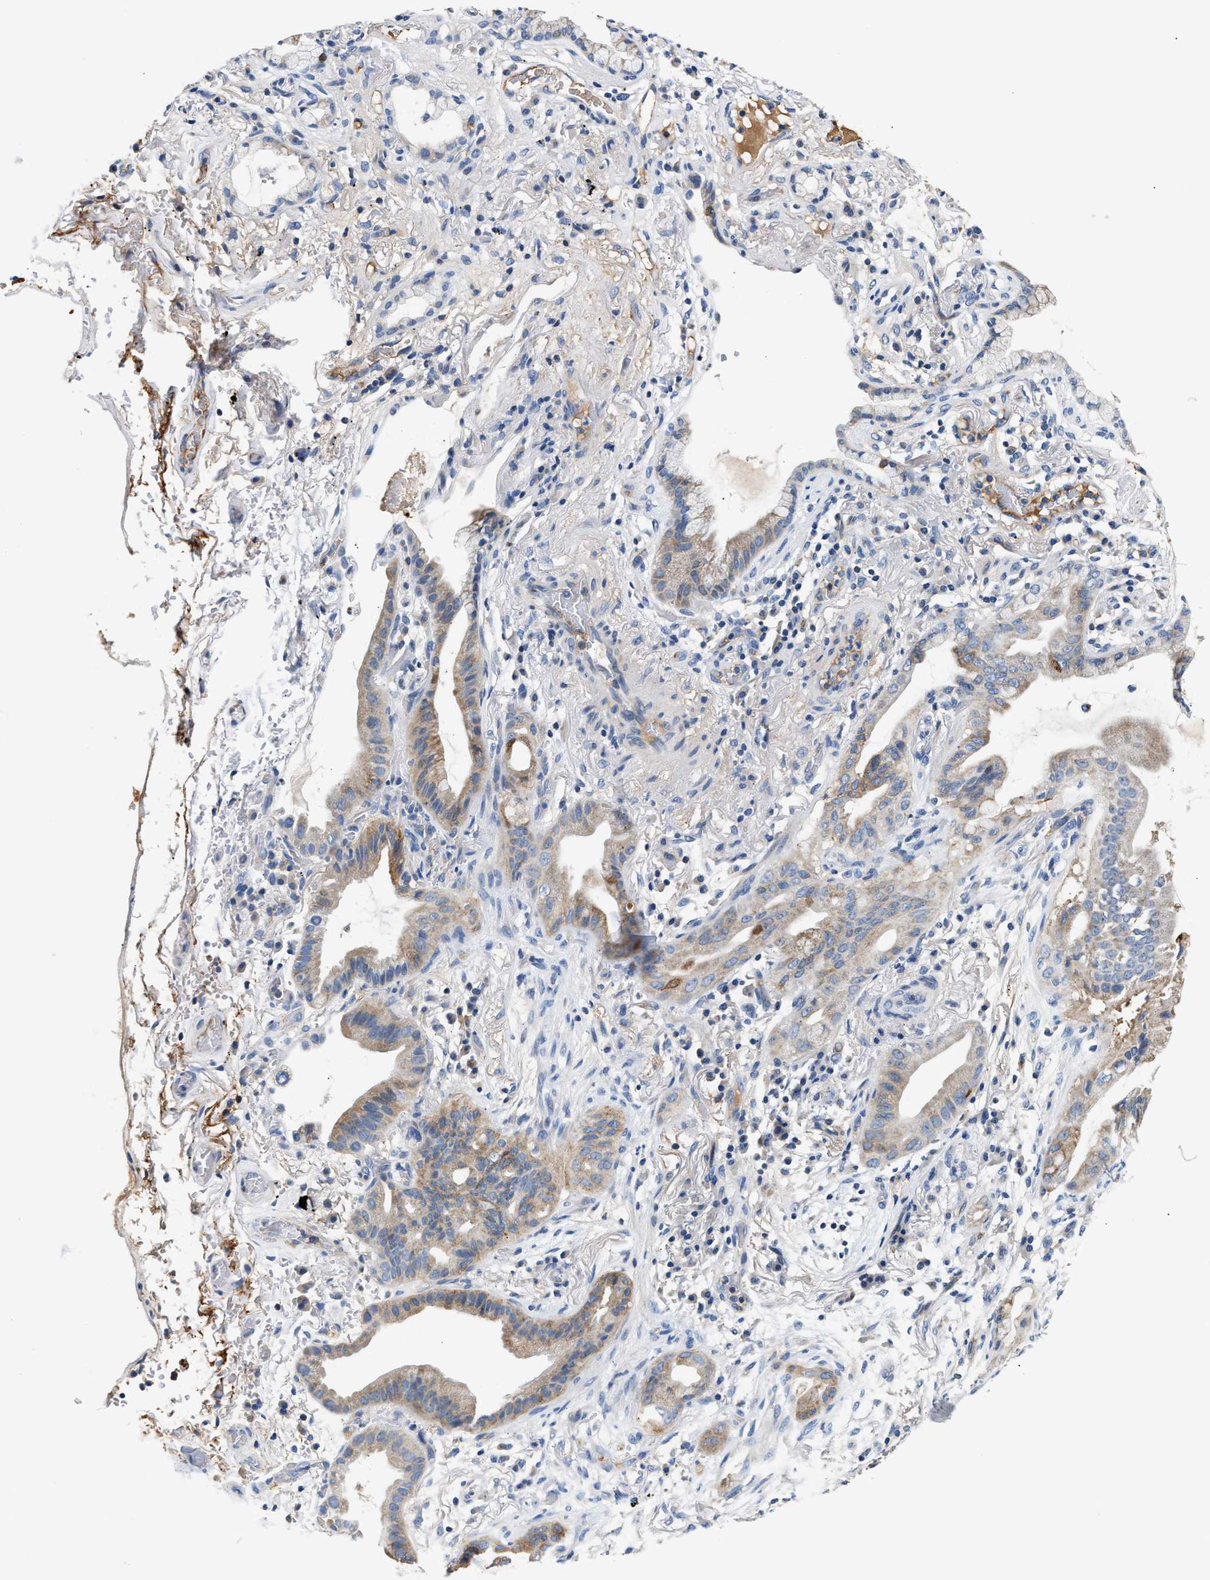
{"staining": {"intensity": "weak", "quantity": ">75%", "location": "cytoplasmic/membranous"}, "tissue": "lung cancer", "cell_type": "Tumor cells", "image_type": "cancer", "snomed": [{"axis": "morphology", "description": "Normal tissue, NOS"}, {"axis": "morphology", "description": "Adenocarcinoma, NOS"}, {"axis": "topography", "description": "Bronchus"}, {"axis": "topography", "description": "Lung"}], "caption": "The histopathology image reveals a brown stain indicating the presence of a protein in the cytoplasmic/membranous of tumor cells in lung adenocarcinoma.", "gene": "TUT7", "patient": {"sex": "female", "age": 70}}